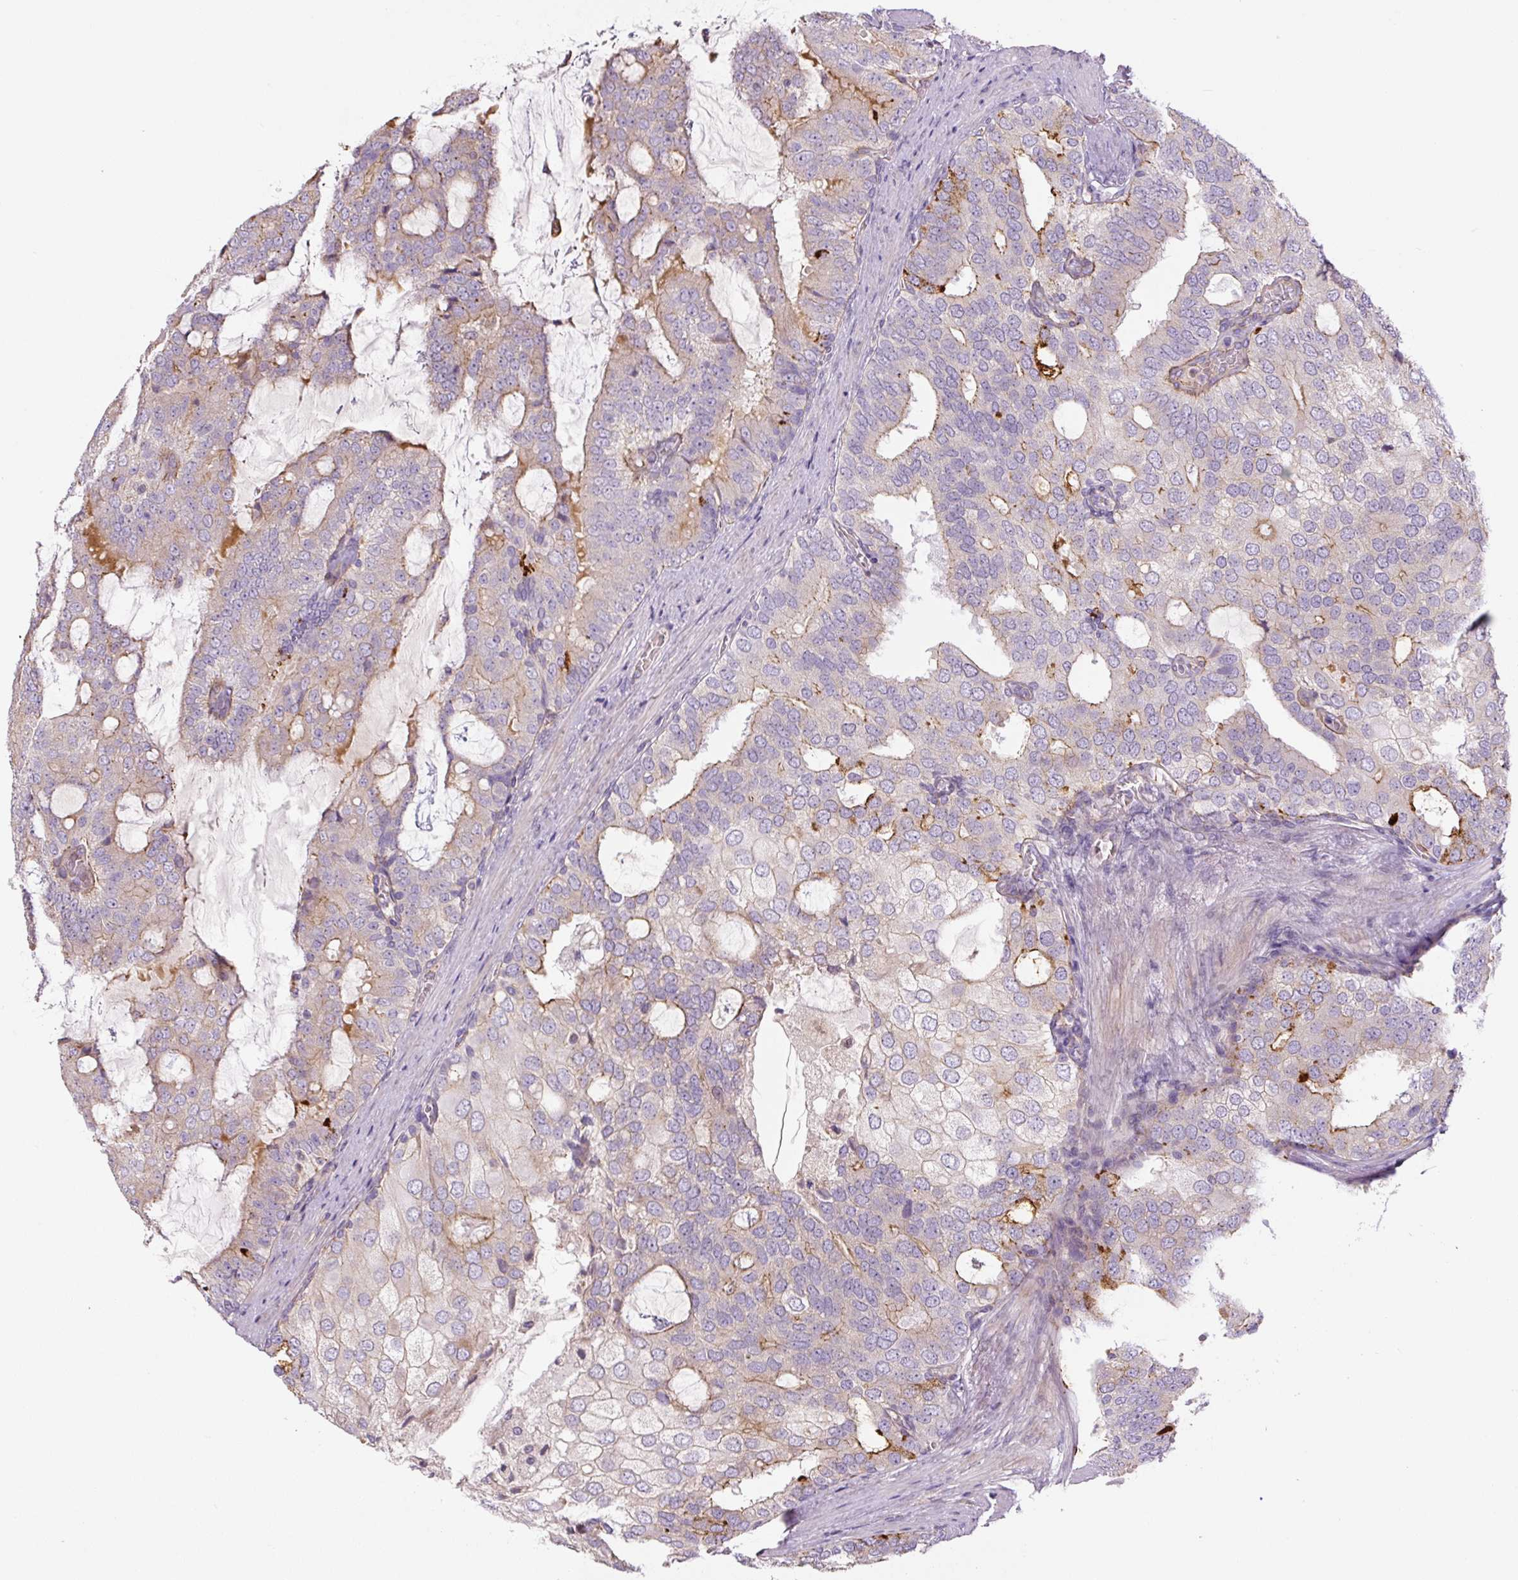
{"staining": {"intensity": "moderate", "quantity": "<25%", "location": "cytoplasmic/membranous"}, "tissue": "prostate cancer", "cell_type": "Tumor cells", "image_type": "cancer", "snomed": [{"axis": "morphology", "description": "Adenocarcinoma, High grade"}, {"axis": "topography", "description": "Prostate"}], "caption": "Moderate cytoplasmic/membranous expression for a protein is identified in about <25% of tumor cells of prostate cancer using IHC.", "gene": "CCNI2", "patient": {"sex": "male", "age": 55}}